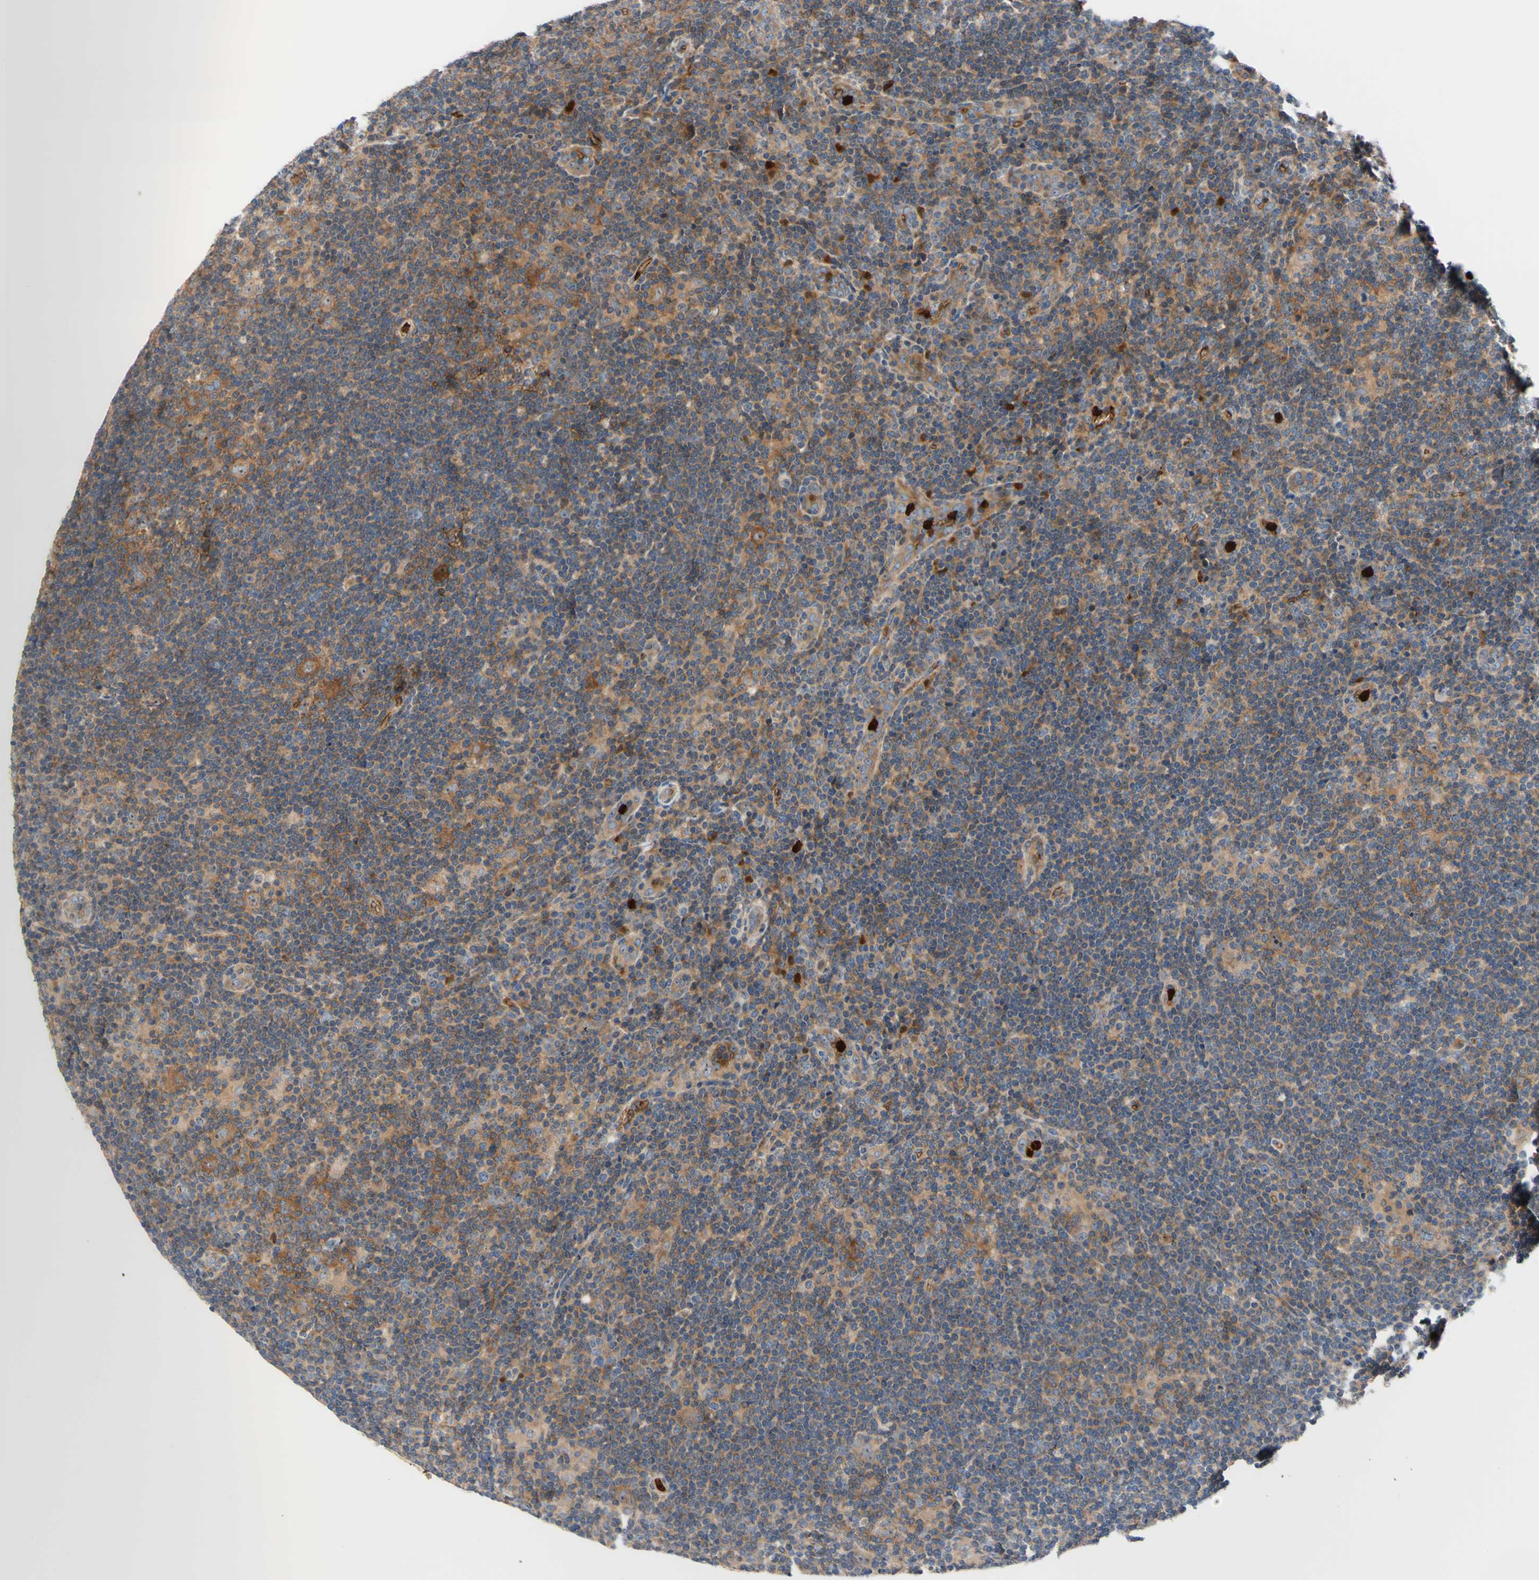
{"staining": {"intensity": "moderate", "quantity": ">75%", "location": "cytoplasmic/membranous"}, "tissue": "lymphoma", "cell_type": "Tumor cells", "image_type": "cancer", "snomed": [{"axis": "morphology", "description": "Hodgkin's disease, NOS"}, {"axis": "topography", "description": "Lymph node"}], "caption": "A micrograph showing moderate cytoplasmic/membranous expression in about >75% of tumor cells in lymphoma, as visualized by brown immunohistochemical staining.", "gene": "USP9X", "patient": {"sex": "female", "age": 57}}